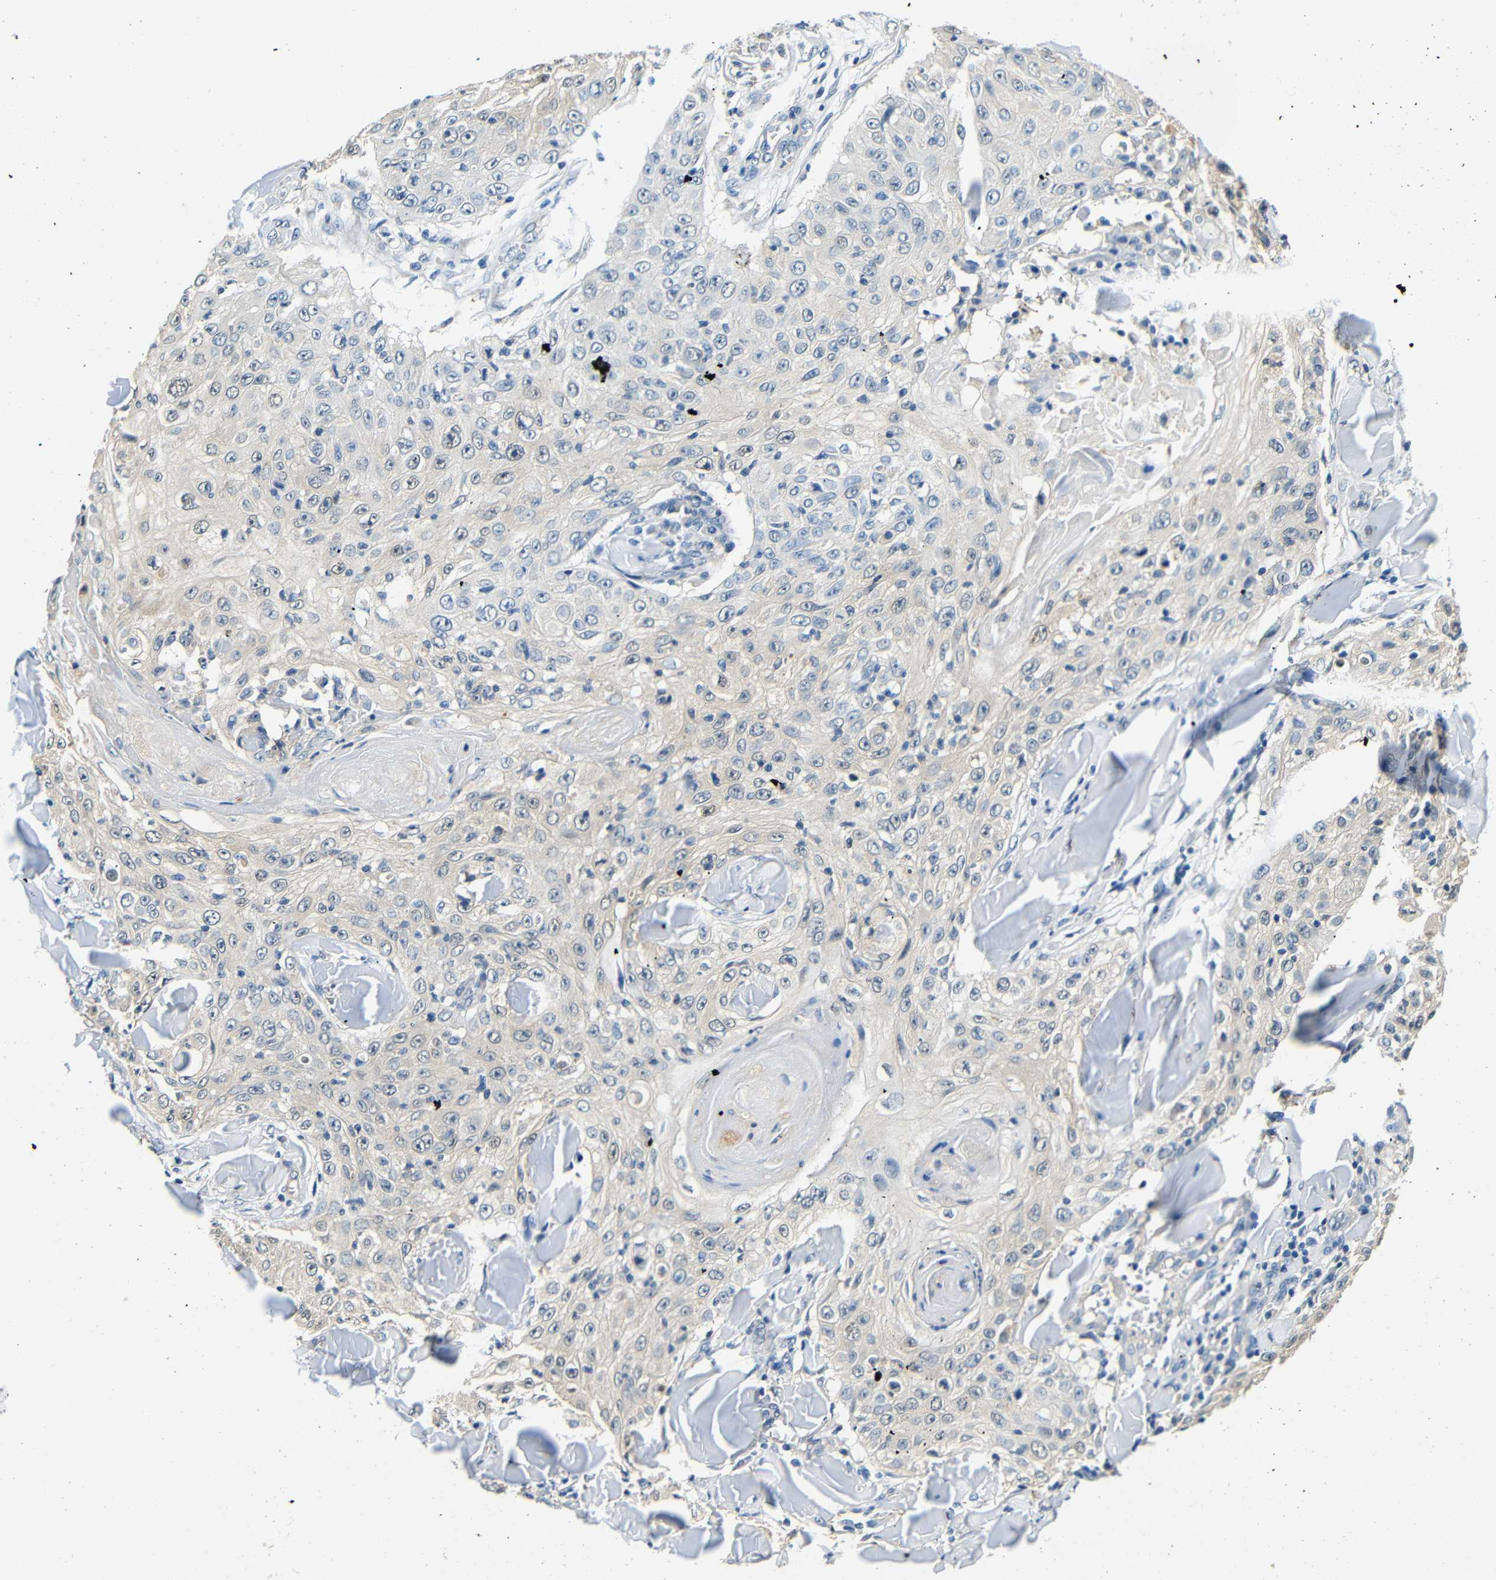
{"staining": {"intensity": "weak", "quantity": "<25%", "location": "cytoplasmic/membranous"}, "tissue": "skin cancer", "cell_type": "Tumor cells", "image_type": "cancer", "snomed": [{"axis": "morphology", "description": "Squamous cell carcinoma, NOS"}, {"axis": "topography", "description": "Skin"}], "caption": "Skin squamous cell carcinoma stained for a protein using immunohistochemistry demonstrates no positivity tumor cells.", "gene": "ADAP1", "patient": {"sex": "male", "age": 86}}